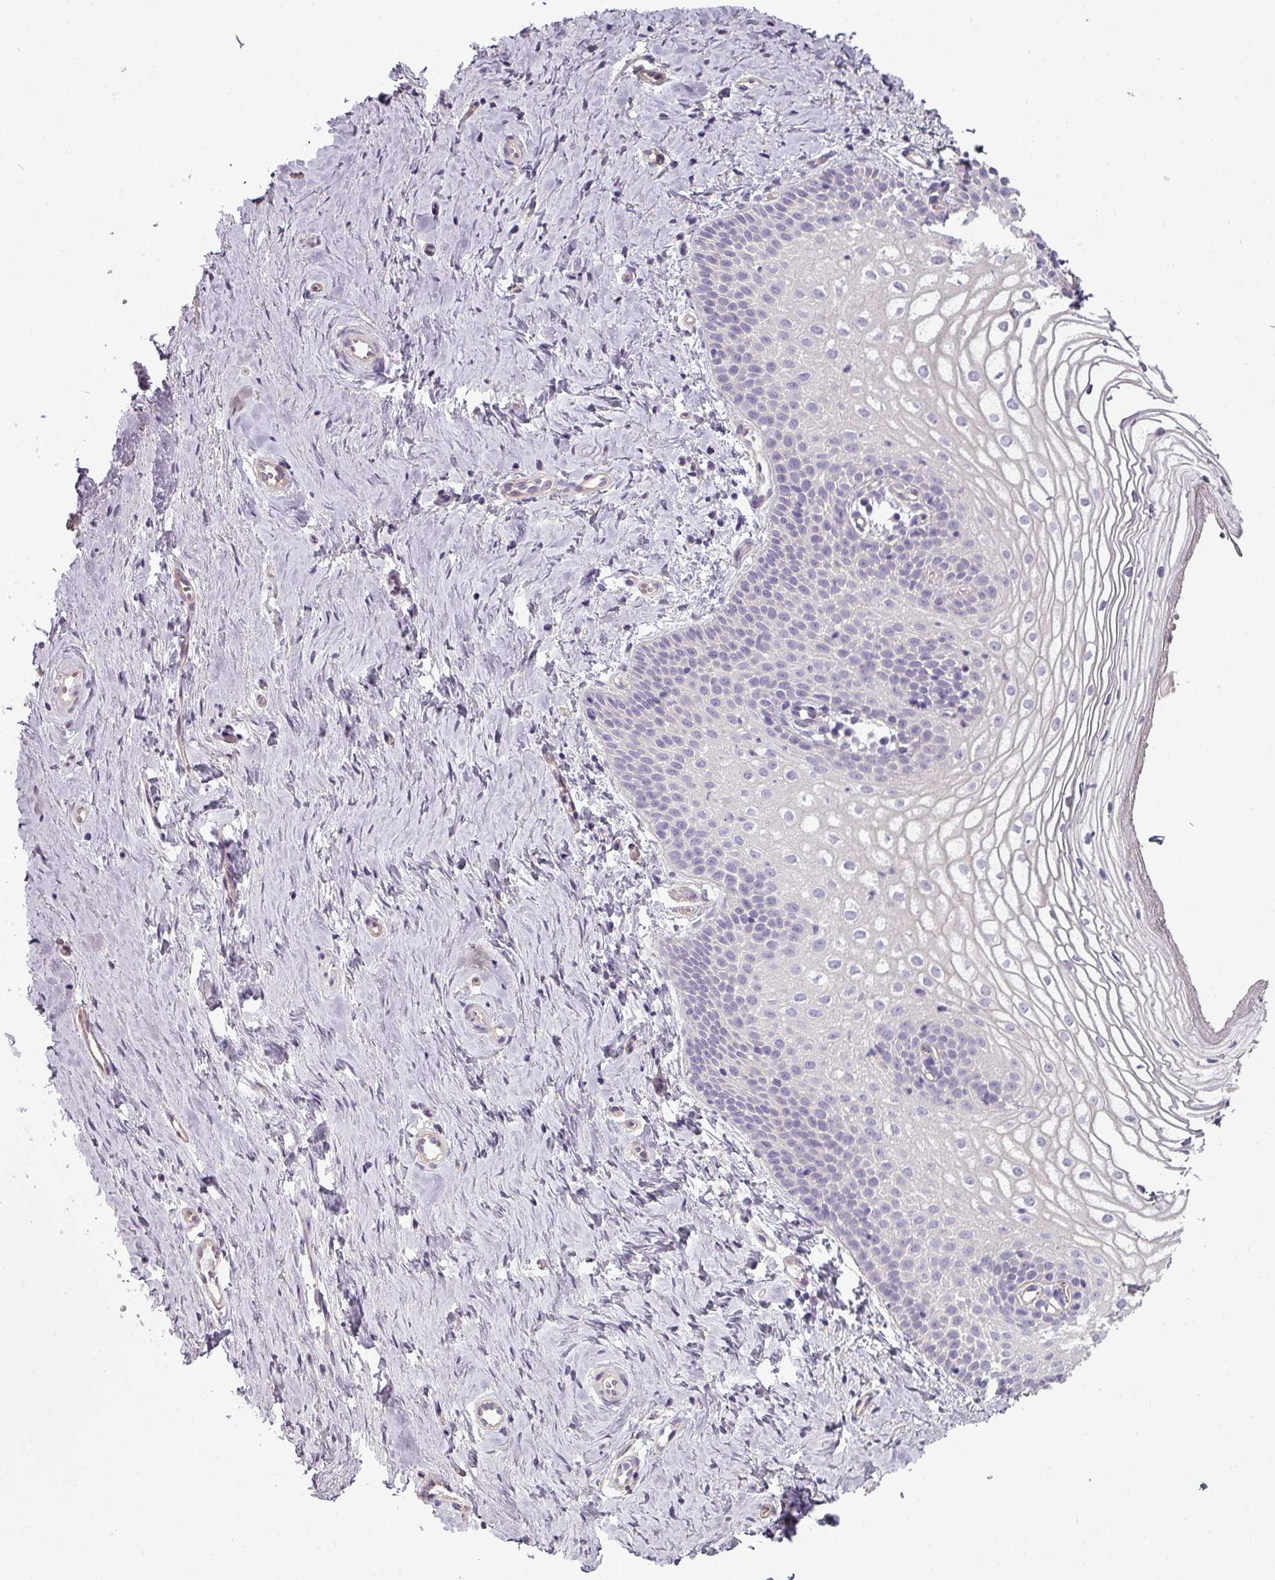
{"staining": {"intensity": "negative", "quantity": "none", "location": "none"}, "tissue": "vagina", "cell_type": "Squamous epithelial cells", "image_type": "normal", "snomed": [{"axis": "morphology", "description": "Normal tissue, NOS"}, {"axis": "topography", "description": "Vagina"}], "caption": "Vagina stained for a protein using immunohistochemistry exhibits no expression squamous epithelial cells.", "gene": "ASB1", "patient": {"sex": "female", "age": 56}}